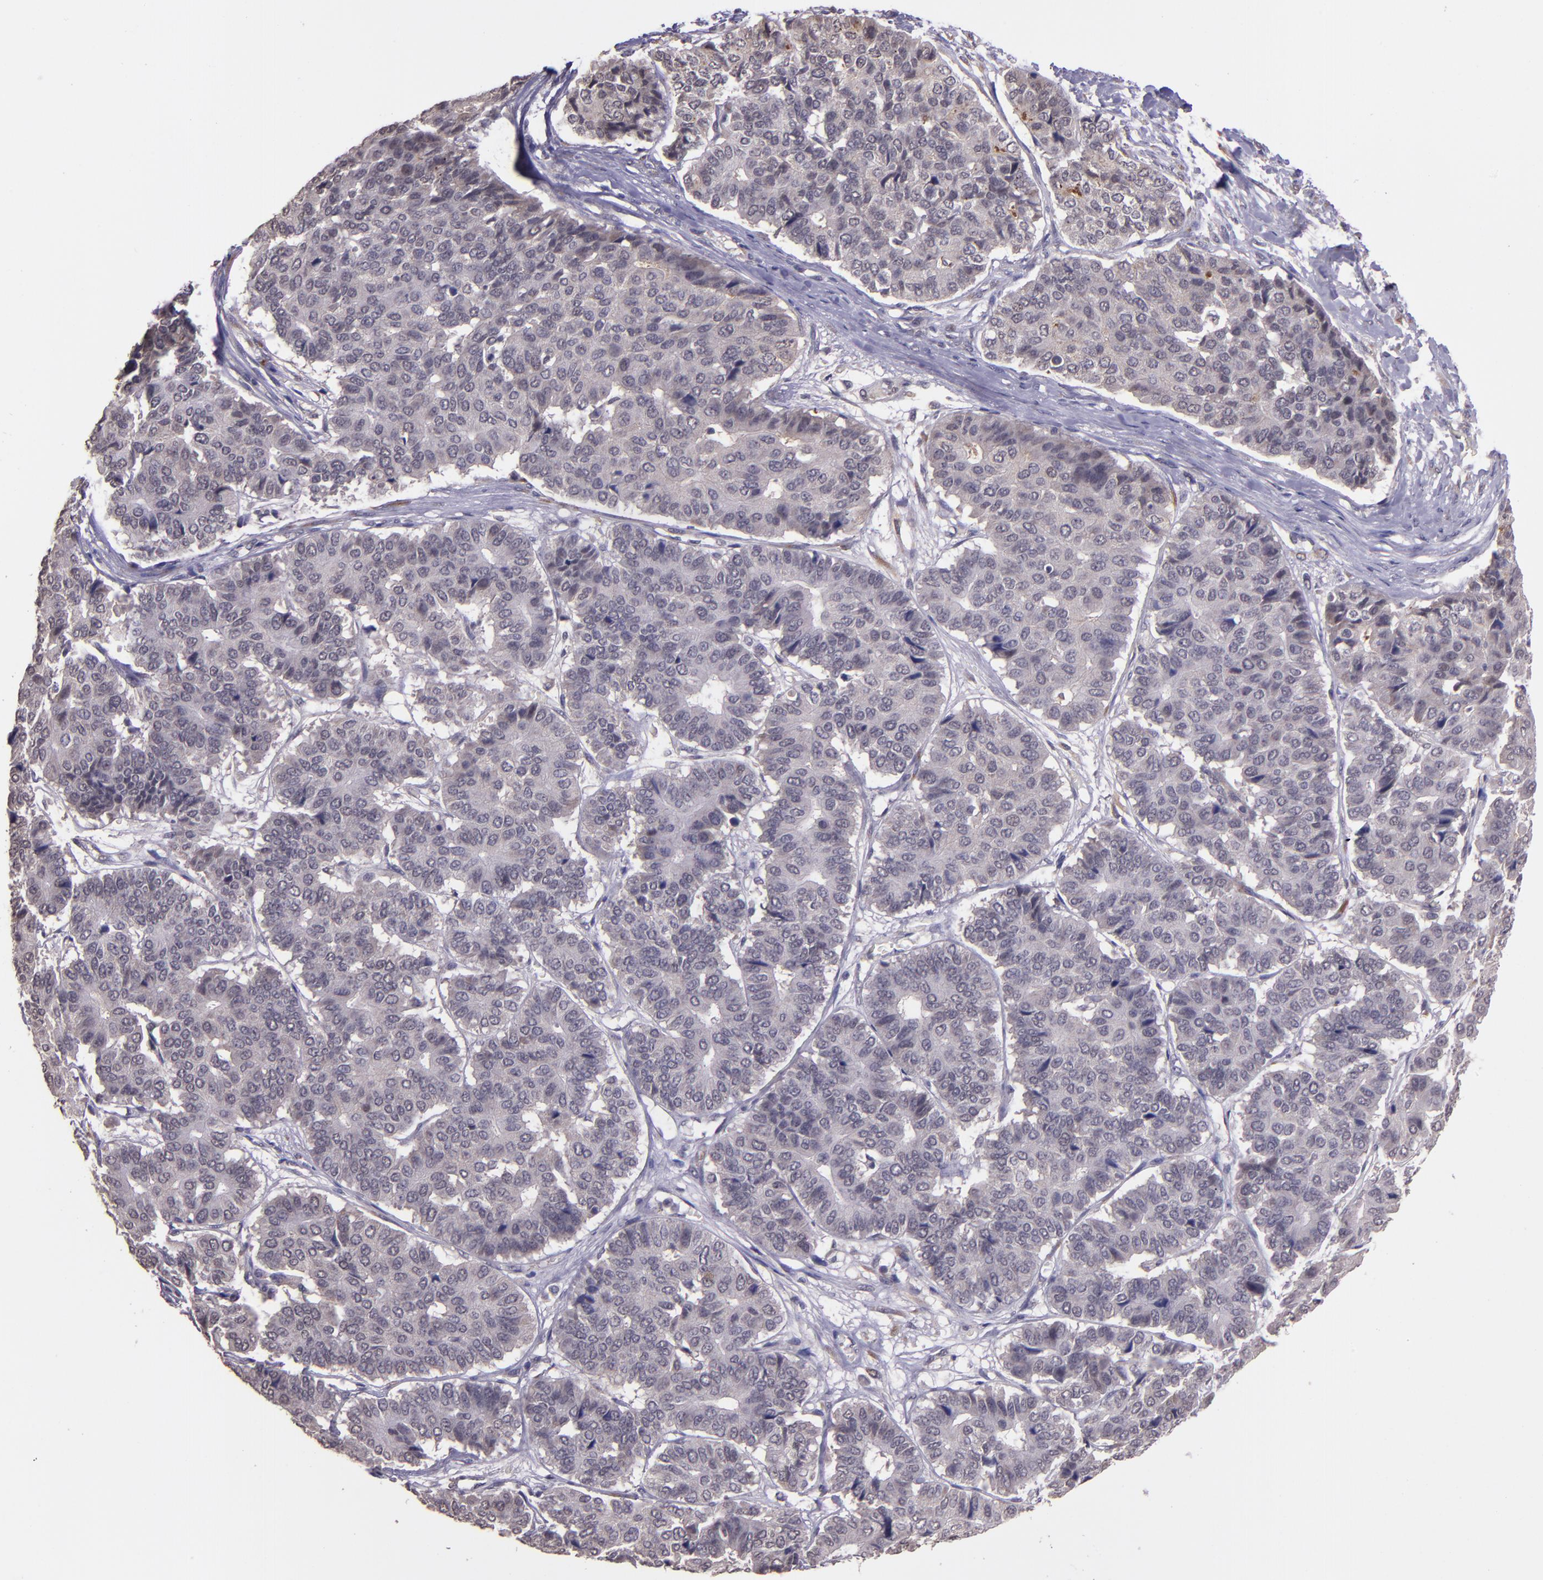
{"staining": {"intensity": "negative", "quantity": "none", "location": "none"}, "tissue": "pancreatic cancer", "cell_type": "Tumor cells", "image_type": "cancer", "snomed": [{"axis": "morphology", "description": "Adenocarcinoma, NOS"}, {"axis": "topography", "description": "Pancreas"}], "caption": "IHC histopathology image of pancreatic cancer stained for a protein (brown), which reveals no positivity in tumor cells.", "gene": "TAF7L", "patient": {"sex": "male", "age": 50}}